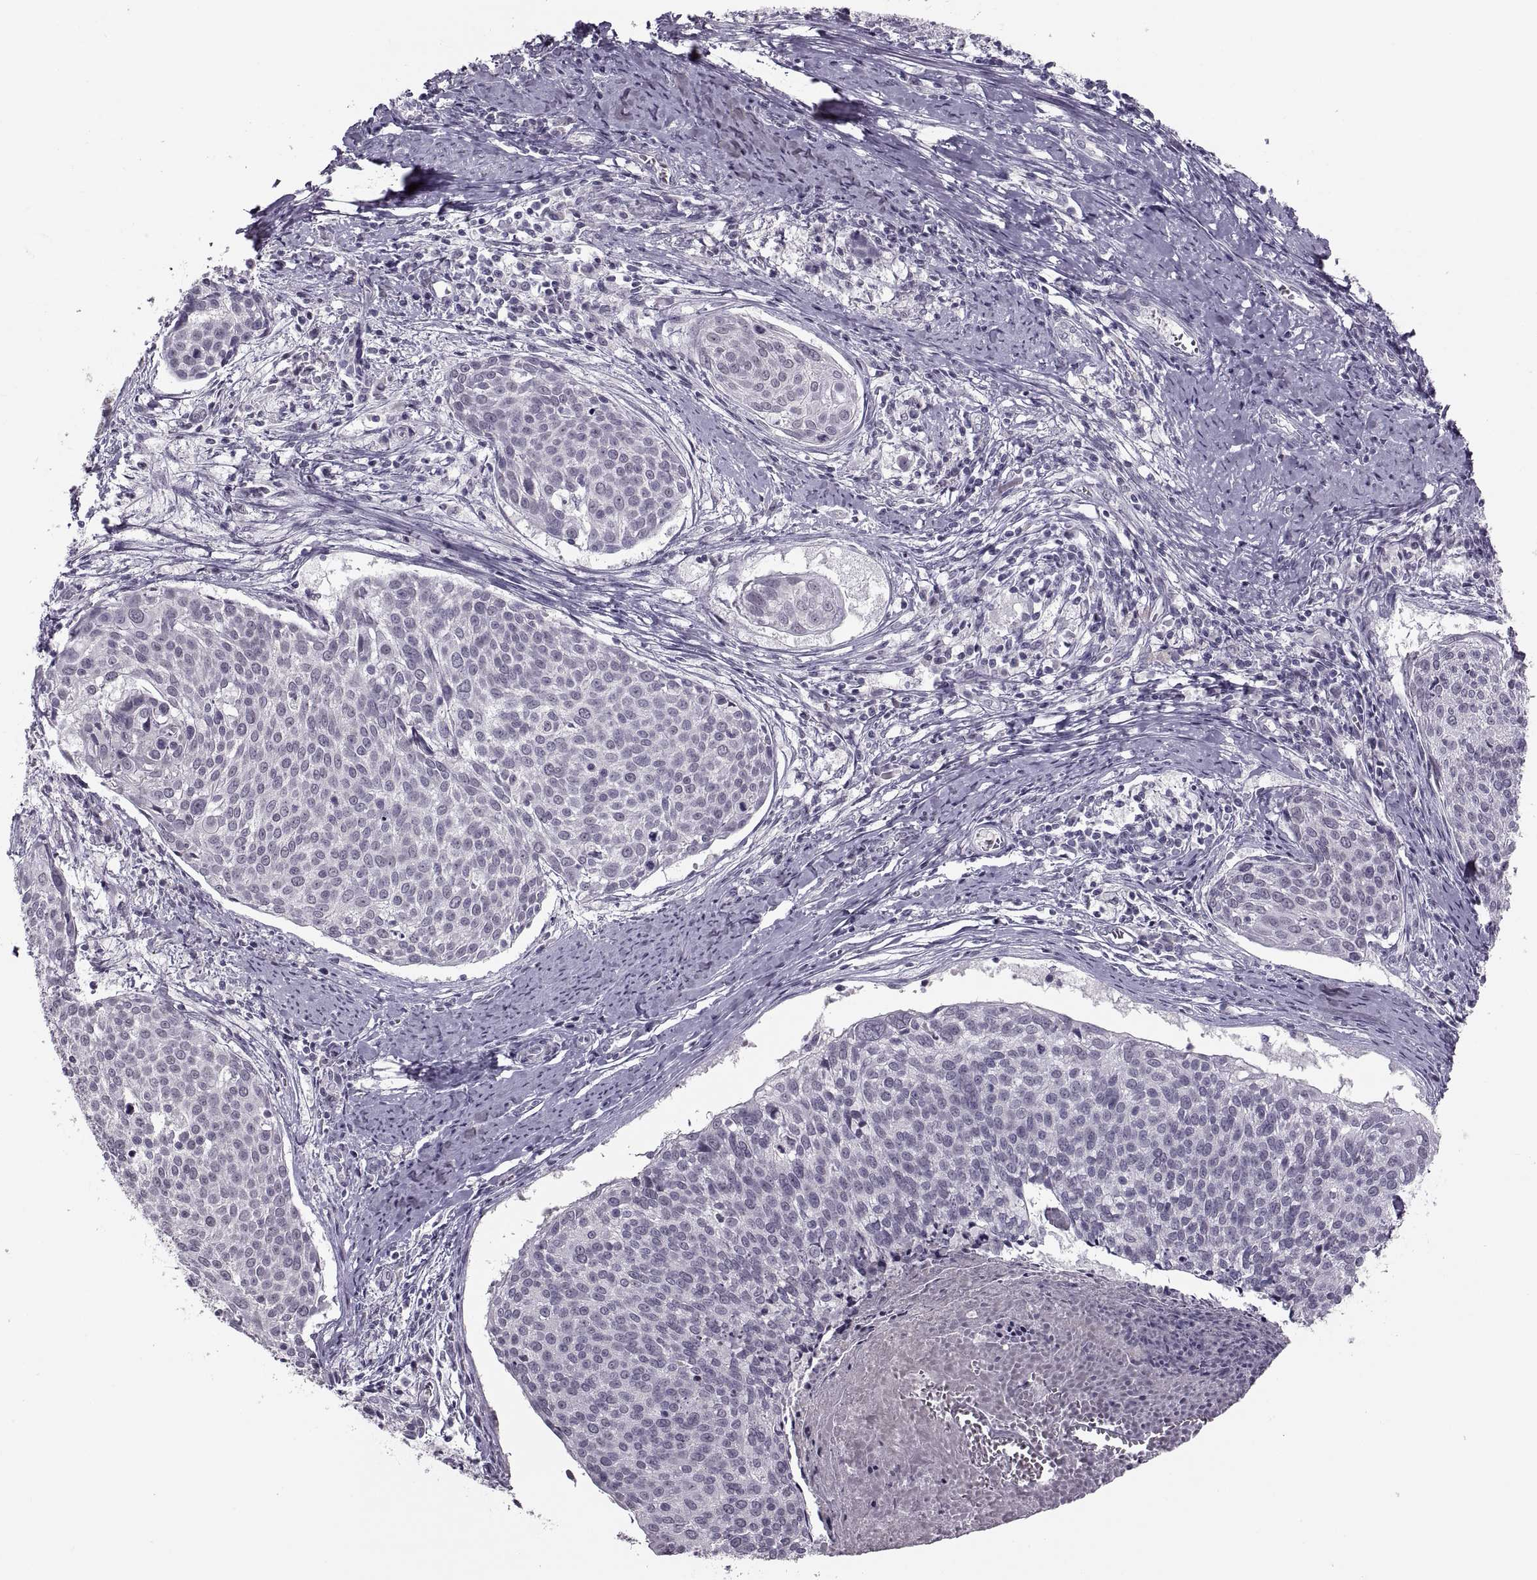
{"staining": {"intensity": "negative", "quantity": "none", "location": "none"}, "tissue": "cervical cancer", "cell_type": "Tumor cells", "image_type": "cancer", "snomed": [{"axis": "morphology", "description": "Squamous cell carcinoma, NOS"}, {"axis": "topography", "description": "Cervix"}], "caption": "A micrograph of human cervical cancer (squamous cell carcinoma) is negative for staining in tumor cells.", "gene": "PAGE5", "patient": {"sex": "female", "age": 39}}